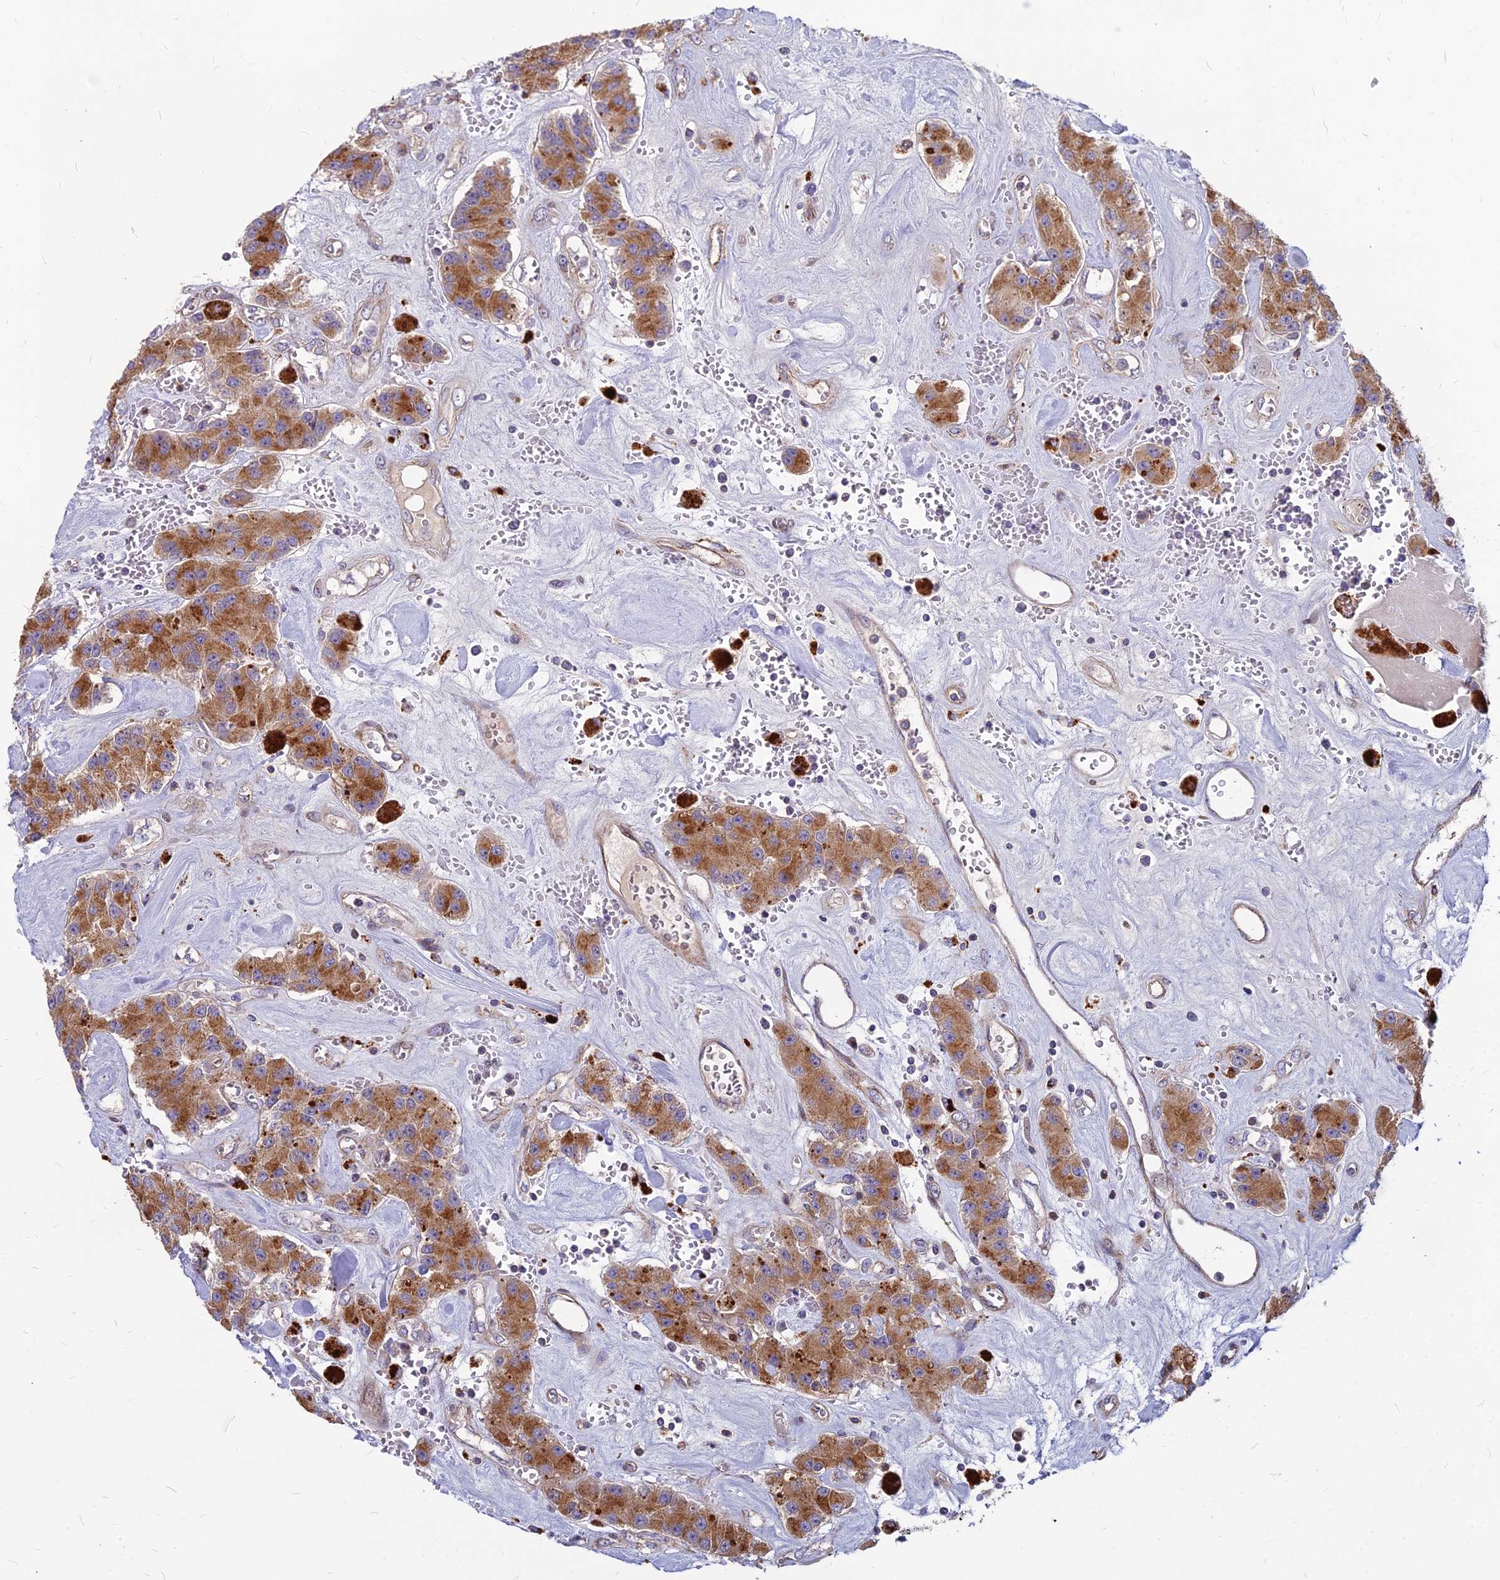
{"staining": {"intensity": "moderate", "quantity": ">75%", "location": "cytoplasmic/membranous"}, "tissue": "carcinoid", "cell_type": "Tumor cells", "image_type": "cancer", "snomed": [{"axis": "morphology", "description": "Carcinoid, malignant, NOS"}, {"axis": "topography", "description": "Pancreas"}], "caption": "Immunohistochemical staining of human carcinoid (malignant) demonstrates medium levels of moderate cytoplasmic/membranous staining in about >75% of tumor cells.", "gene": "GLYATL3", "patient": {"sex": "male", "age": 41}}